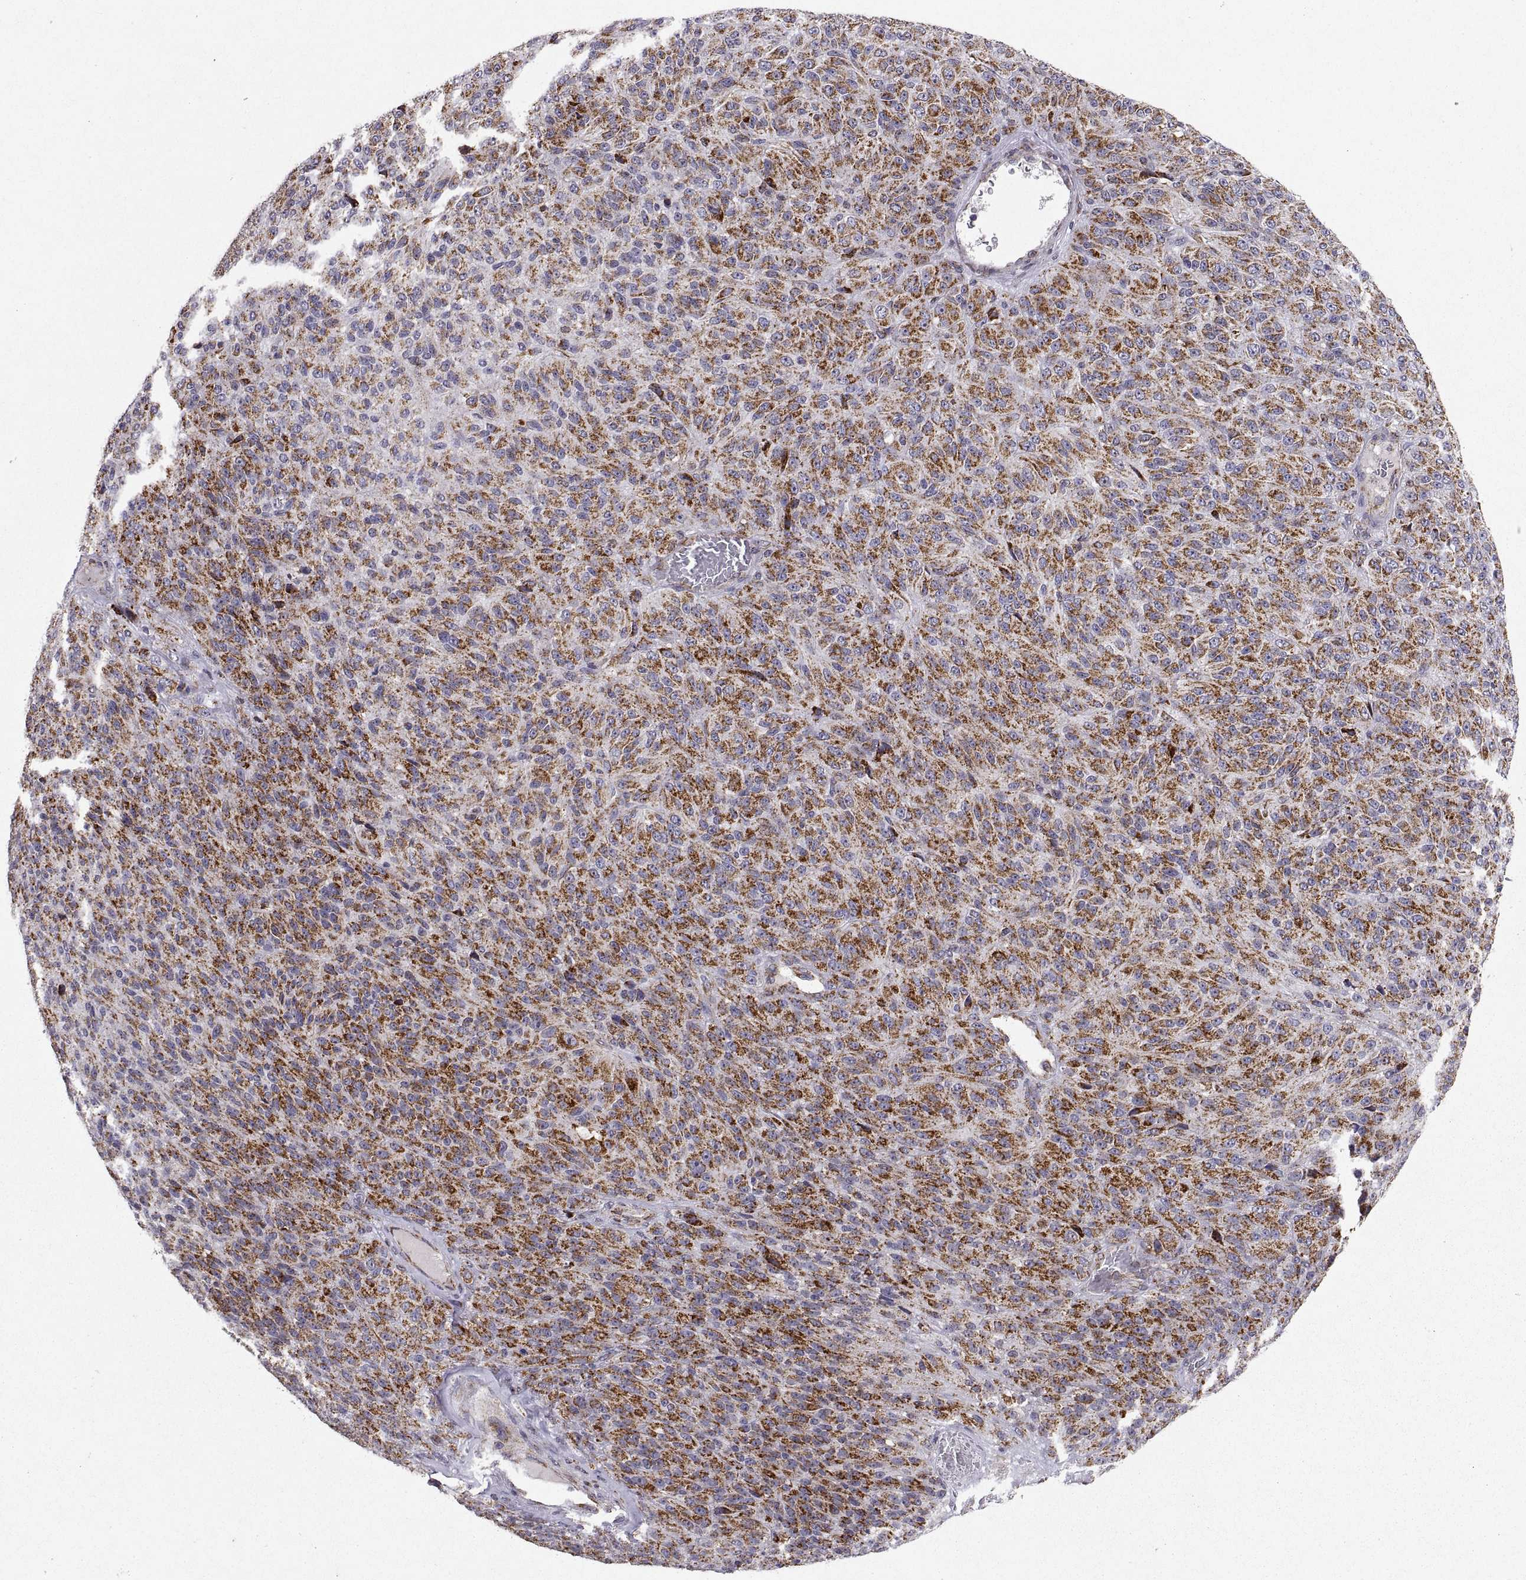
{"staining": {"intensity": "moderate", "quantity": "25%-75%", "location": "cytoplasmic/membranous"}, "tissue": "melanoma", "cell_type": "Tumor cells", "image_type": "cancer", "snomed": [{"axis": "morphology", "description": "Malignant melanoma, Metastatic site"}, {"axis": "topography", "description": "Brain"}], "caption": "Protein staining demonstrates moderate cytoplasmic/membranous expression in about 25%-75% of tumor cells in malignant melanoma (metastatic site).", "gene": "MANBAL", "patient": {"sex": "female", "age": 56}}